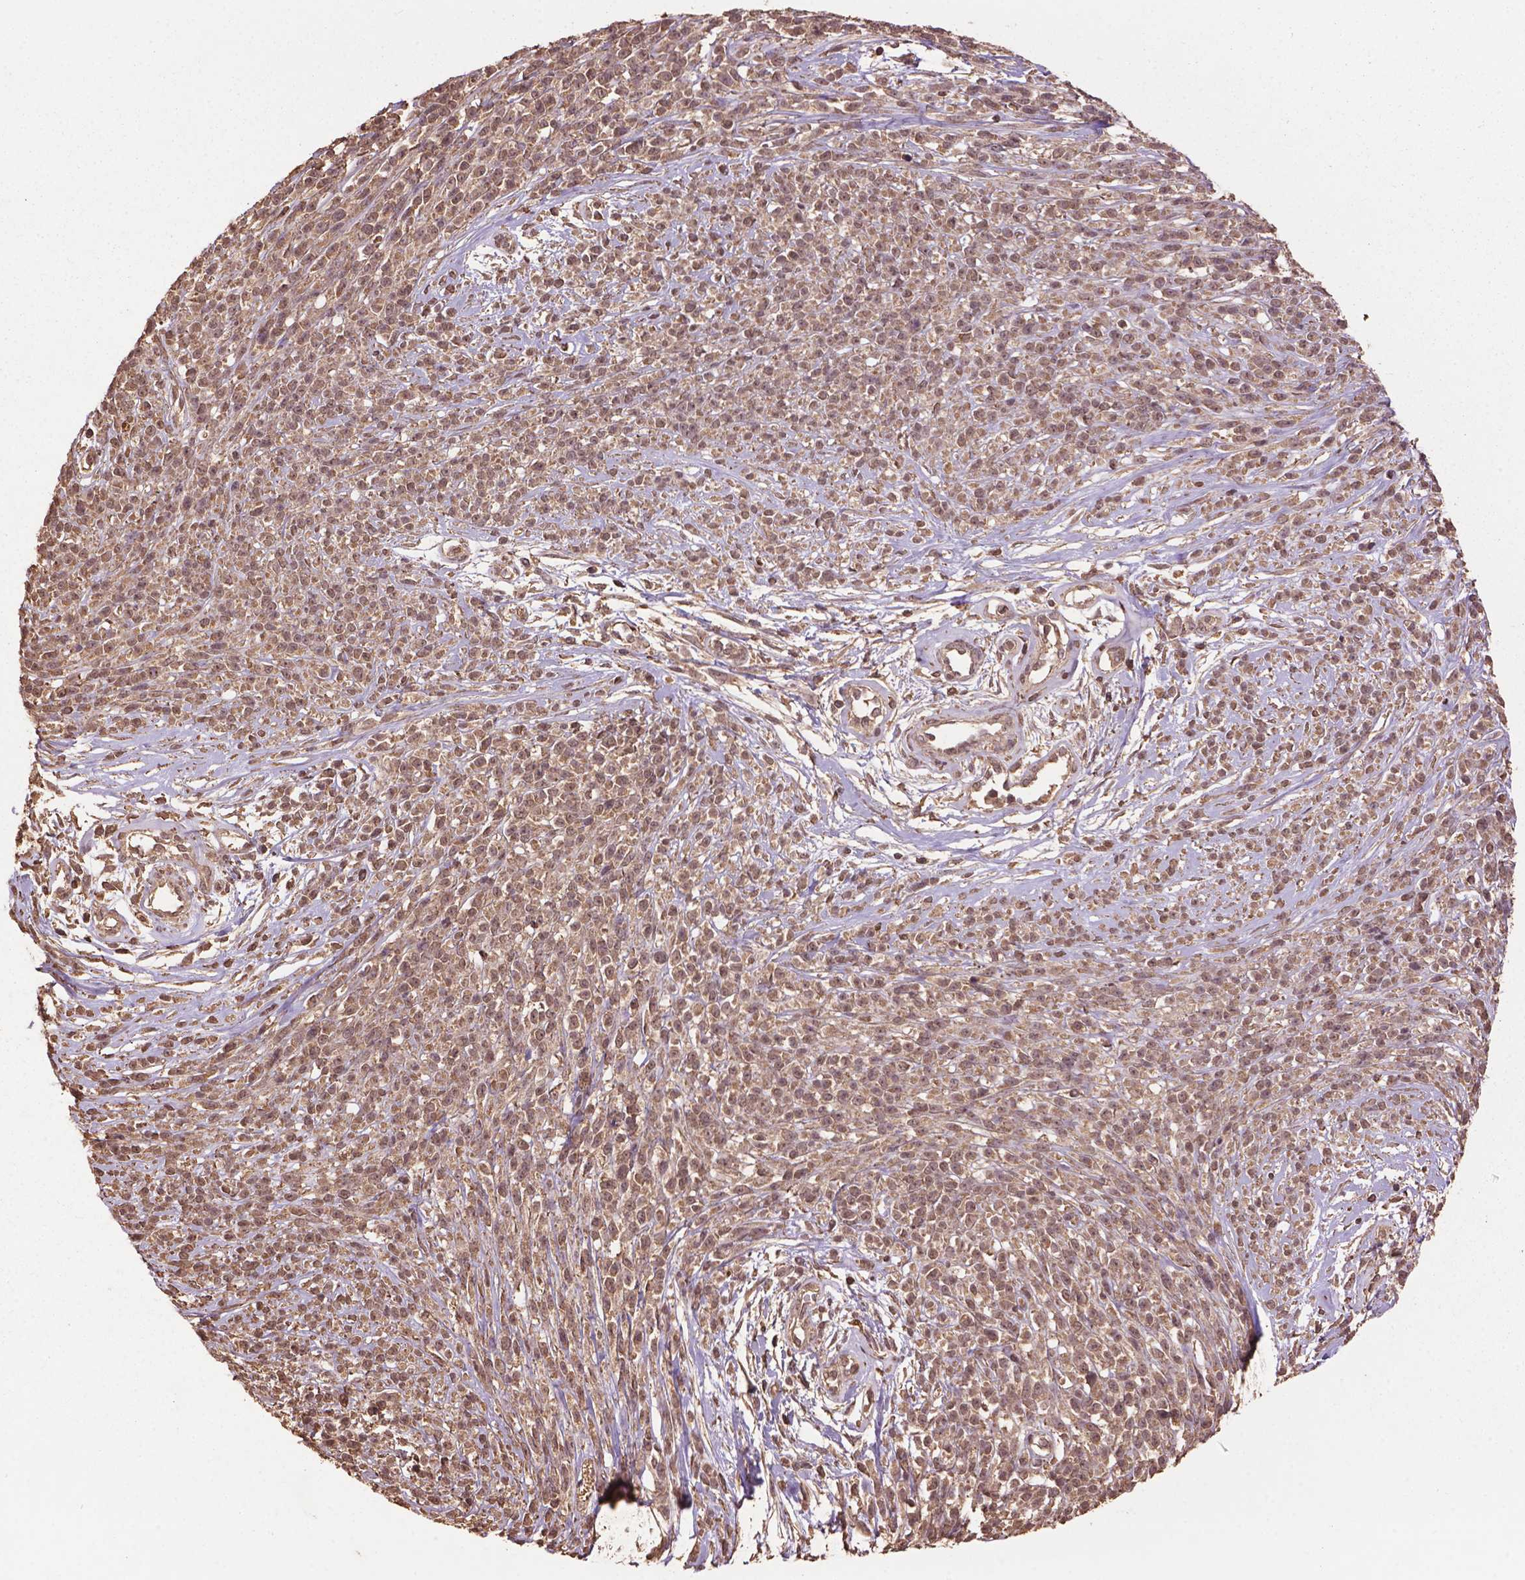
{"staining": {"intensity": "weak", "quantity": ">75%", "location": "cytoplasmic/membranous,nuclear"}, "tissue": "melanoma", "cell_type": "Tumor cells", "image_type": "cancer", "snomed": [{"axis": "morphology", "description": "Malignant melanoma, NOS"}, {"axis": "topography", "description": "Skin"}, {"axis": "topography", "description": "Skin of trunk"}], "caption": "A brown stain shows weak cytoplasmic/membranous and nuclear staining of a protein in human melanoma tumor cells.", "gene": "BABAM1", "patient": {"sex": "male", "age": 74}}